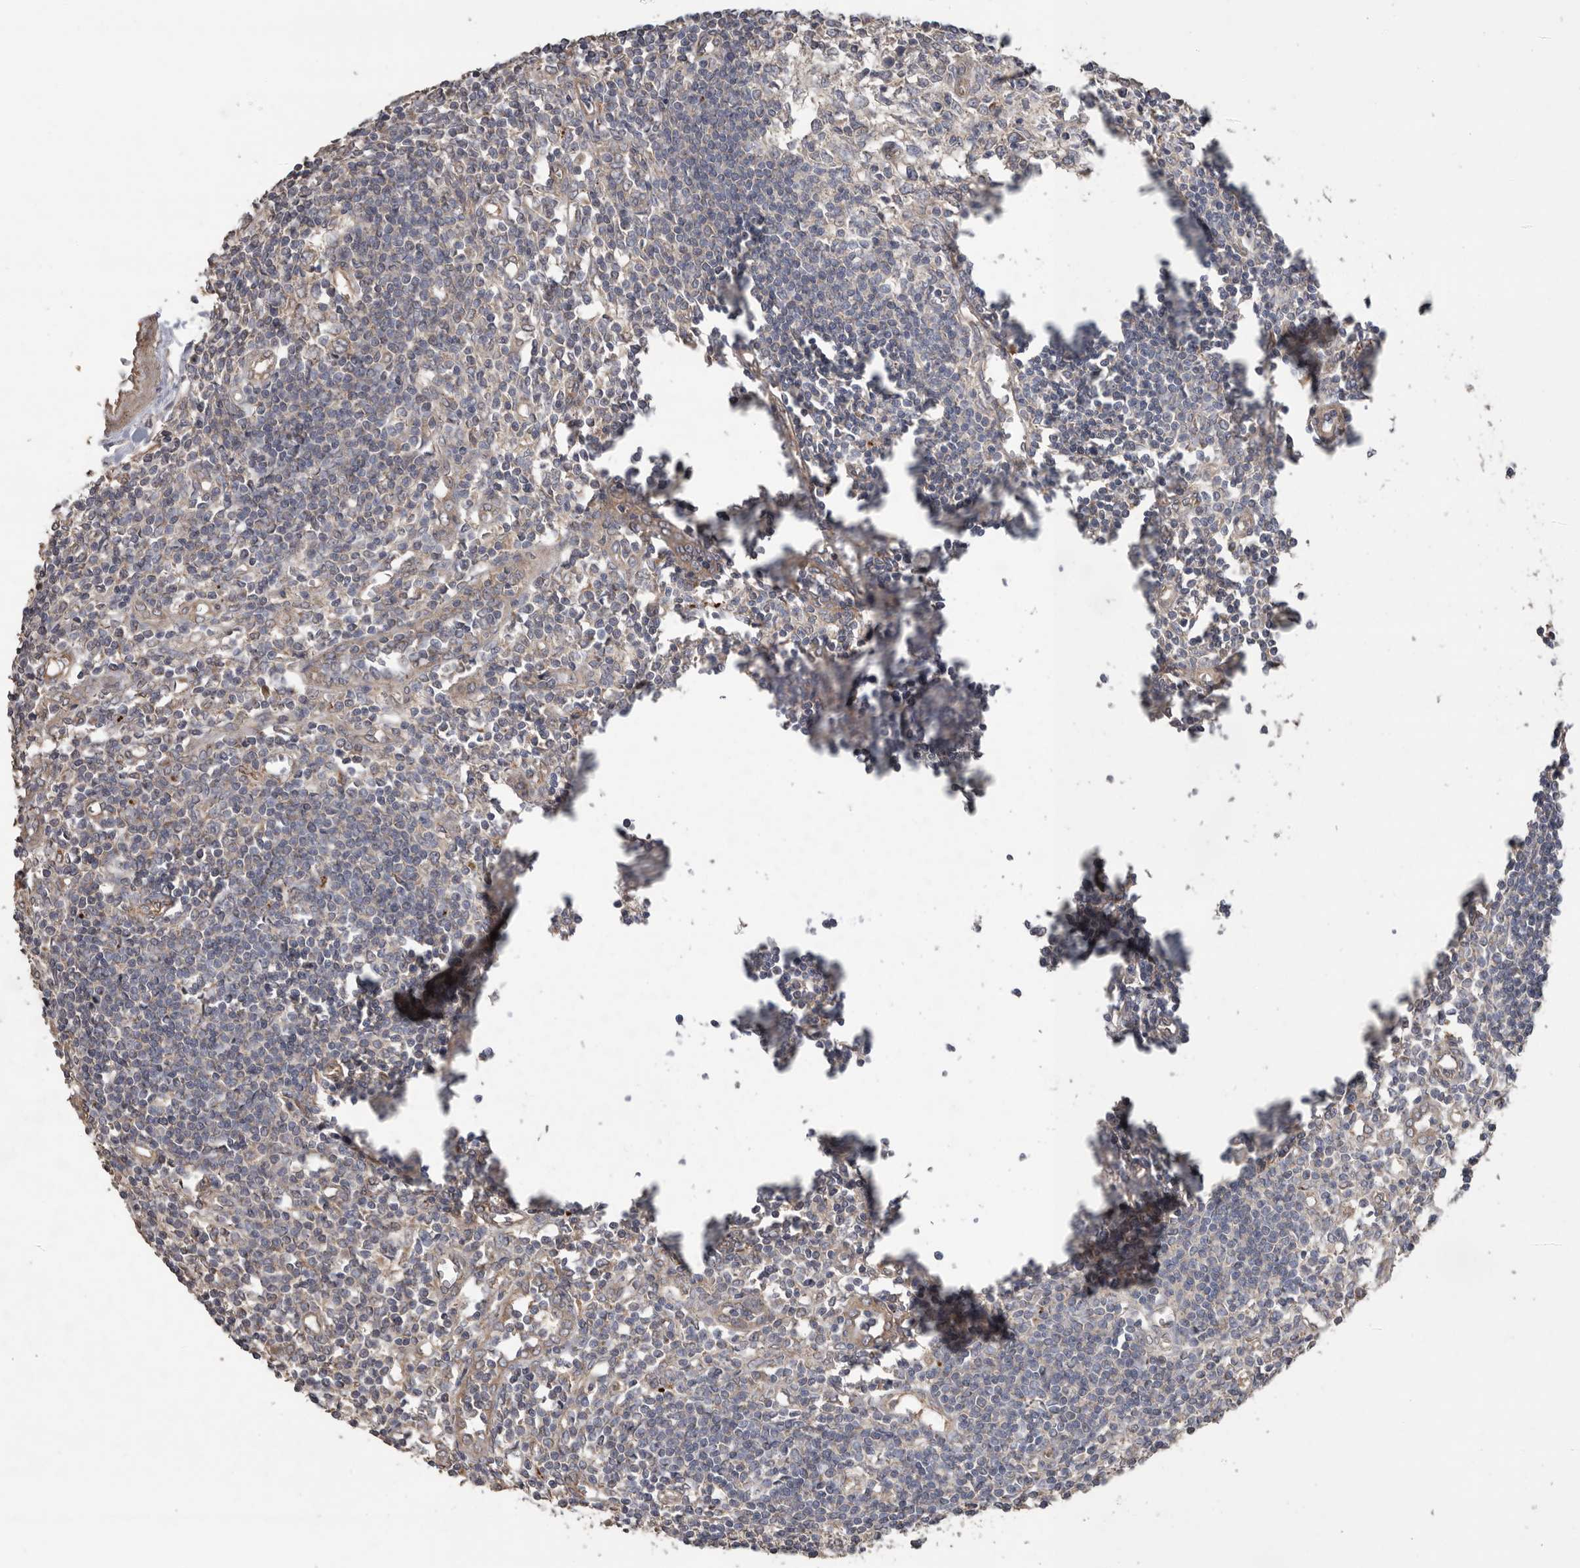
{"staining": {"intensity": "moderate", "quantity": ">75%", "location": "cytoplasmic/membranous"}, "tissue": "lymph node", "cell_type": "Germinal center cells", "image_type": "normal", "snomed": [{"axis": "morphology", "description": "Normal tissue, NOS"}, {"axis": "morphology", "description": "Malignant melanoma, Metastatic site"}, {"axis": "topography", "description": "Lymph node"}], "caption": "A photomicrograph of human lymph node stained for a protein reveals moderate cytoplasmic/membranous brown staining in germinal center cells.", "gene": "PODXL2", "patient": {"sex": "male", "age": 41}}